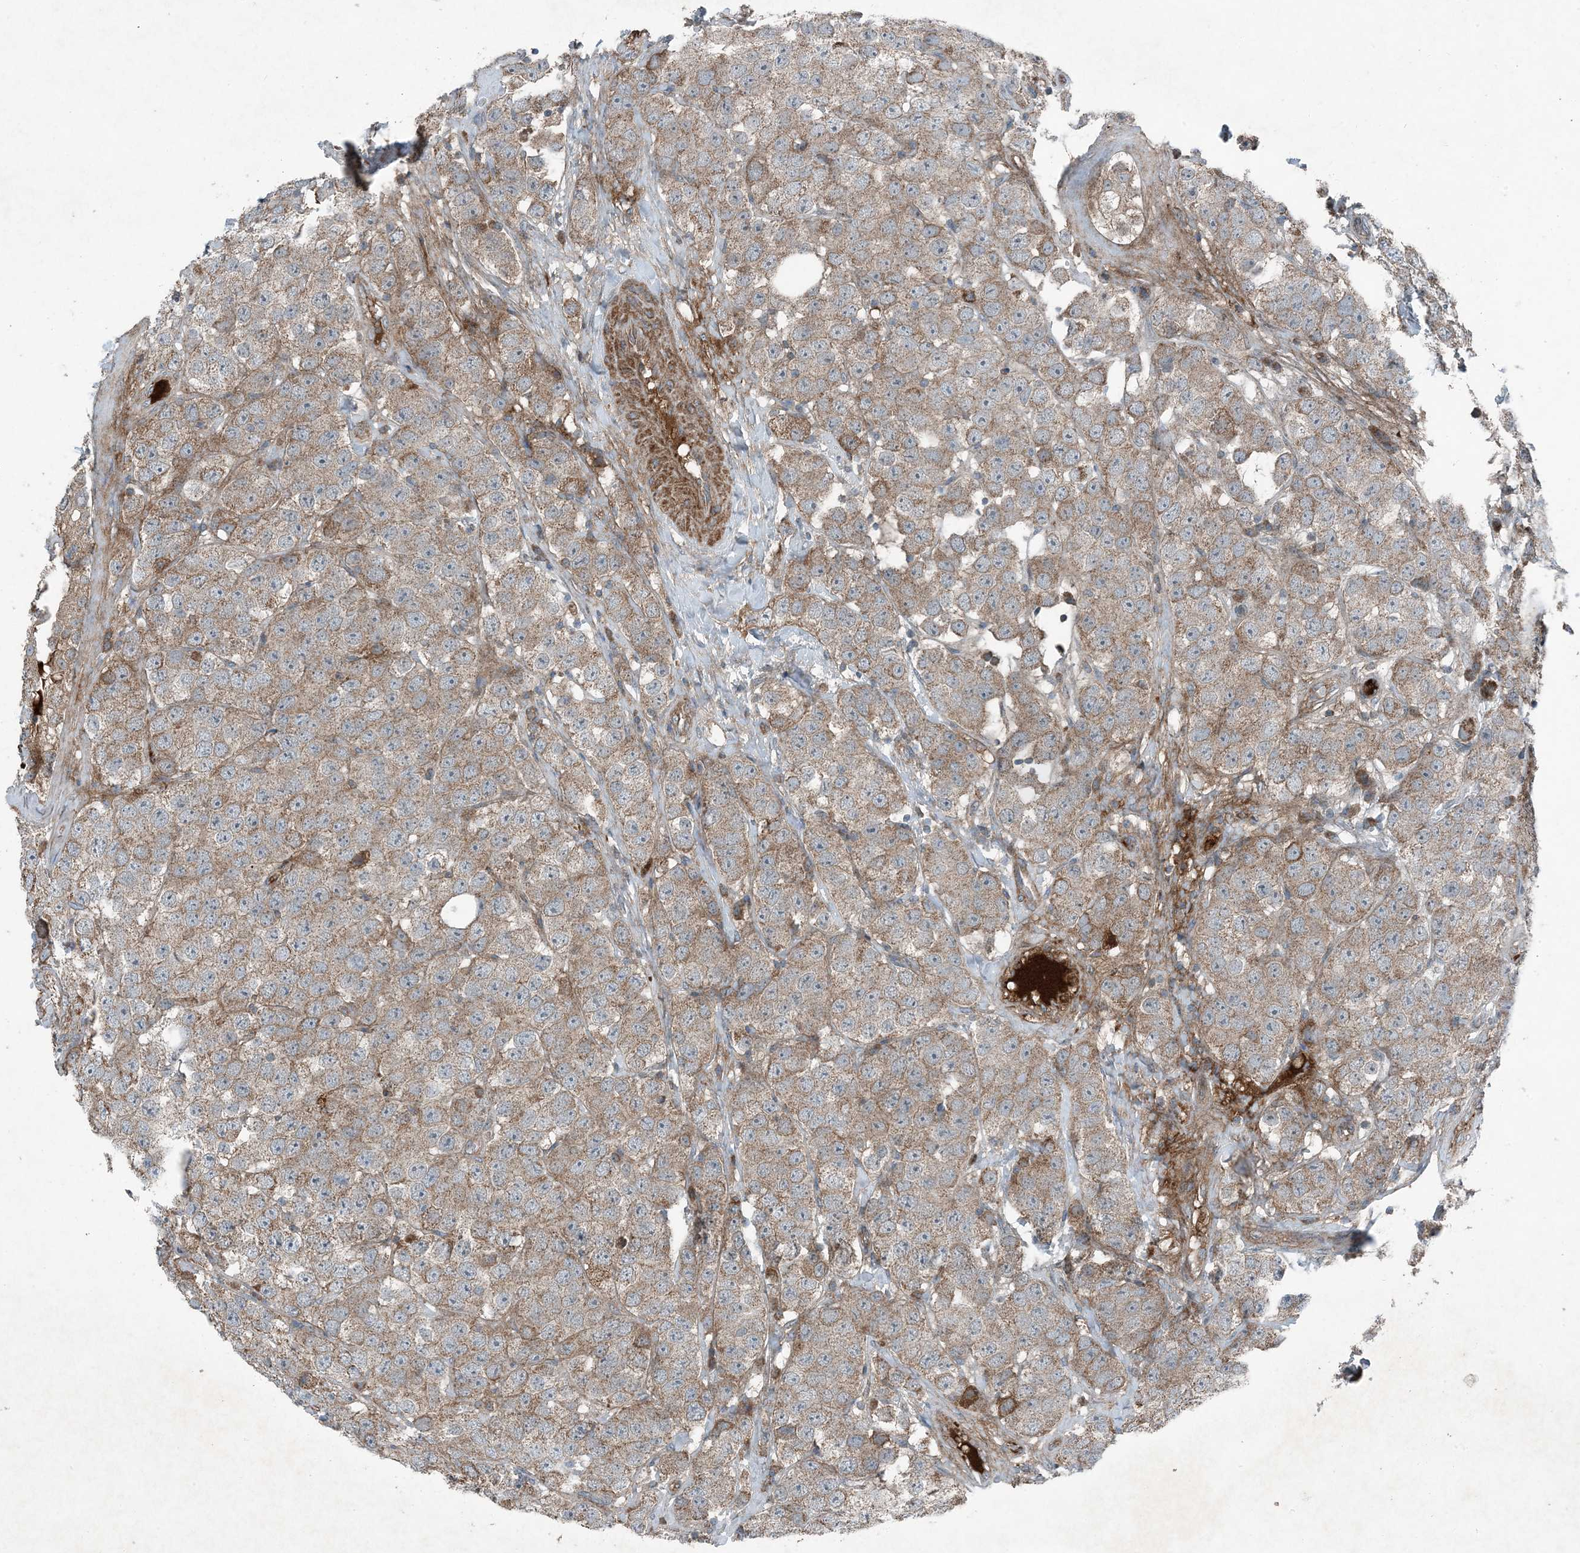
{"staining": {"intensity": "moderate", "quantity": "25%-75%", "location": "cytoplasmic/membranous"}, "tissue": "testis cancer", "cell_type": "Tumor cells", "image_type": "cancer", "snomed": [{"axis": "morphology", "description": "Seminoma, NOS"}, {"axis": "topography", "description": "Testis"}], "caption": "Testis seminoma tissue demonstrates moderate cytoplasmic/membranous expression in about 25%-75% of tumor cells The staining is performed using DAB (3,3'-diaminobenzidine) brown chromogen to label protein expression. The nuclei are counter-stained blue using hematoxylin.", "gene": "APOM", "patient": {"sex": "male", "age": 28}}